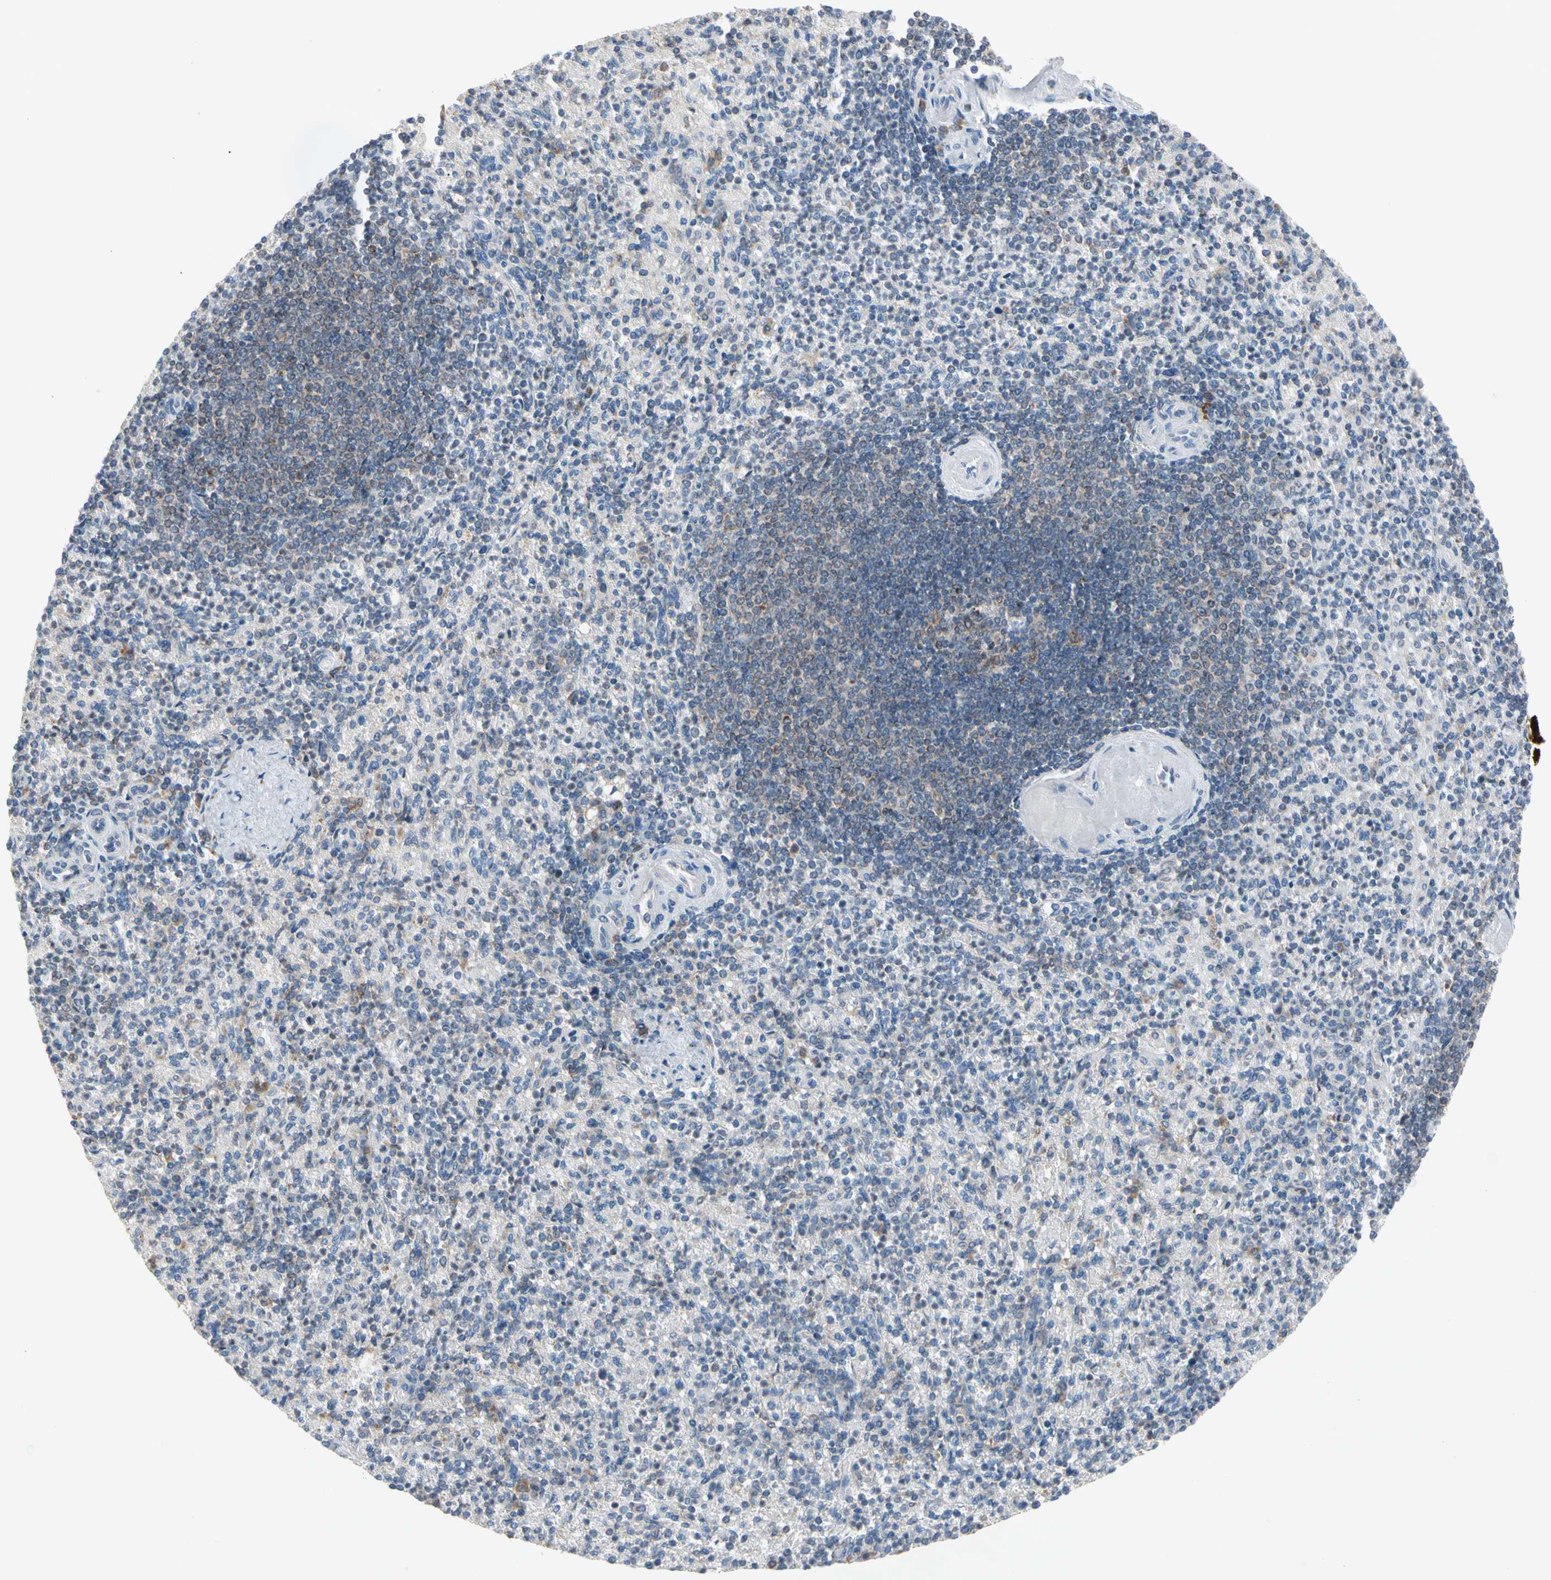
{"staining": {"intensity": "weak", "quantity": "<25%", "location": "cytoplasmic/membranous"}, "tissue": "spleen", "cell_type": "Cells in red pulp", "image_type": "normal", "snomed": [{"axis": "morphology", "description": "Normal tissue, NOS"}, {"axis": "topography", "description": "Spleen"}], "caption": "Immunohistochemistry image of benign spleen stained for a protein (brown), which exhibits no staining in cells in red pulp.", "gene": "MTHFS", "patient": {"sex": "female", "age": 74}}